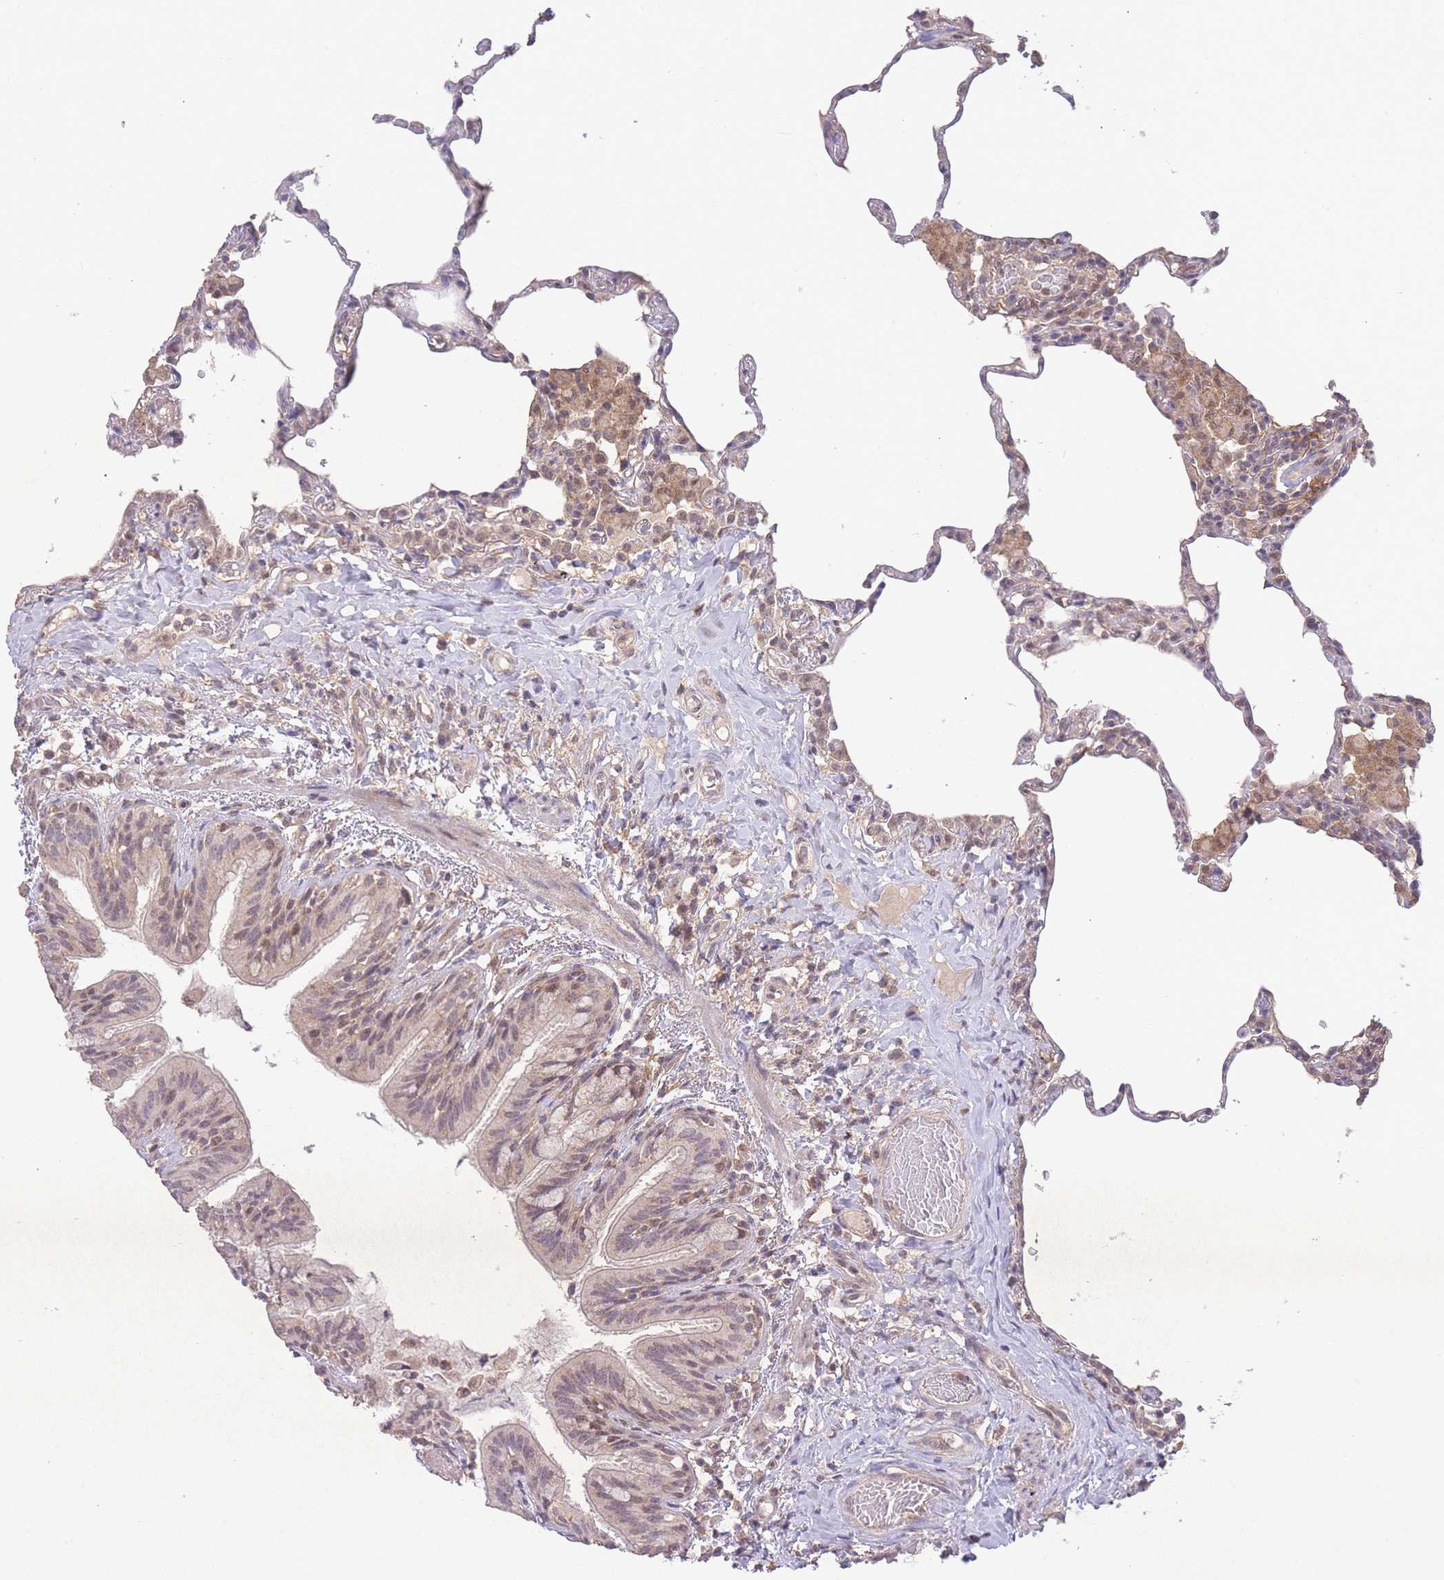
{"staining": {"intensity": "negative", "quantity": "none", "location": "none"}, "tissue": "lung", "cell_type": "Alveolar cells", "image_type": "normal", "snomed": [{"axis": "morphology", "description": "Normal tissue, NOS"}, {"axis": "topography", "description": "Lung"}], "caption": "DAB (3,3'-diaminobenzidine) immunohistochemical staining of unremarkable human lung exhibits no significant expression in alveolar cells.", "gene": "RNF144B", "patient": {"sex": "female", "age": 57}}